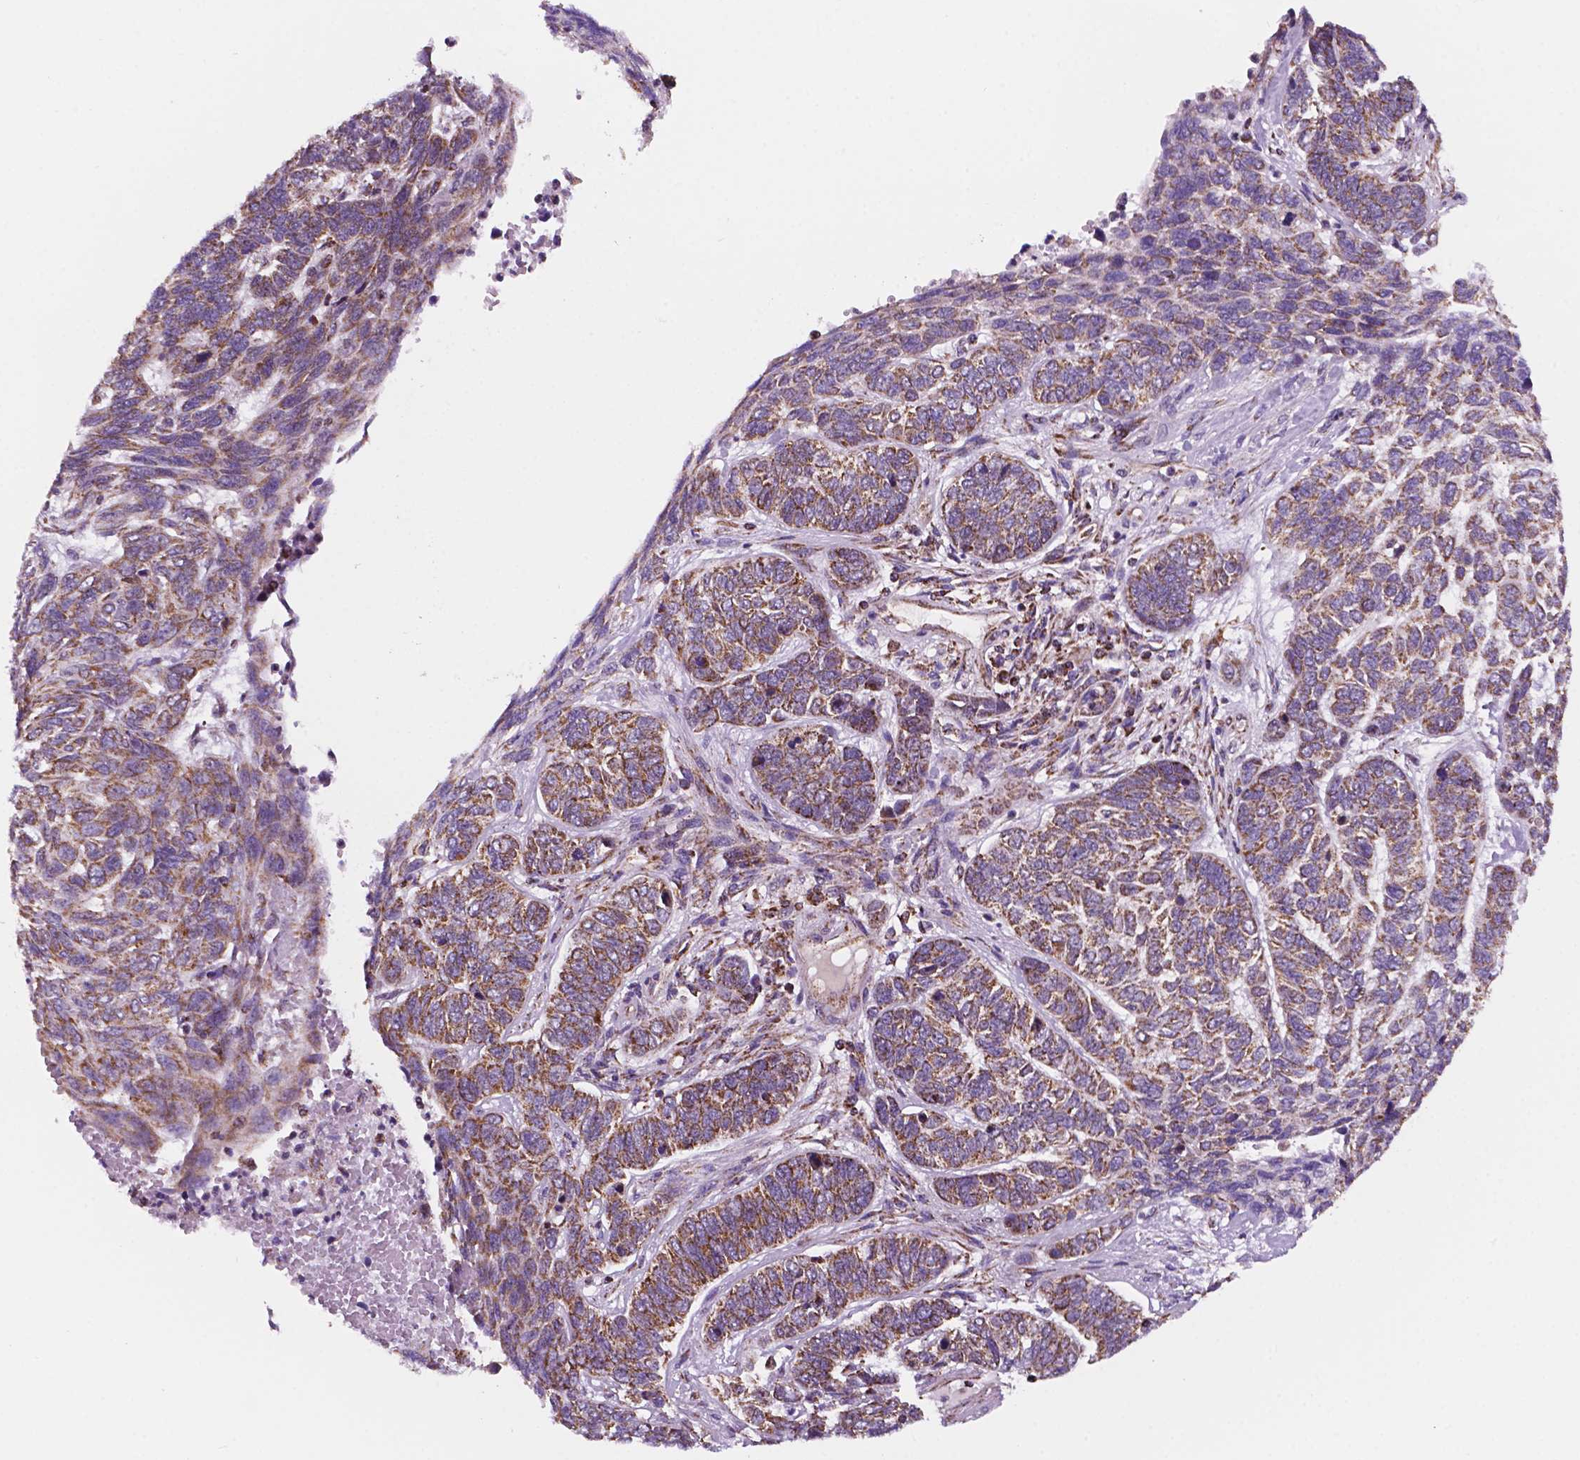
{"staining": {"intensity": "moderate", "quantity": "25%-75%", "location": "cytoplasmic/membranous"}, "tissue": "skin cancer", "cell_type": "Tumor cells", "image_type": "cancer", "snomed": [{"axis": "morphology", "description": "Basal cell carcinoma"}, {"axis": "topography", "description": "Skin"}], "caption": "Immunohistochemical staining of human skin cancer (basal cell carcinoma) exhibits medium levels of moderate cytoplasmic/membranous positivity in approximately 25%-75% of tumor cells.", "gene": "GEMIN4", "patient": {"sex": "female", "age": 65}}